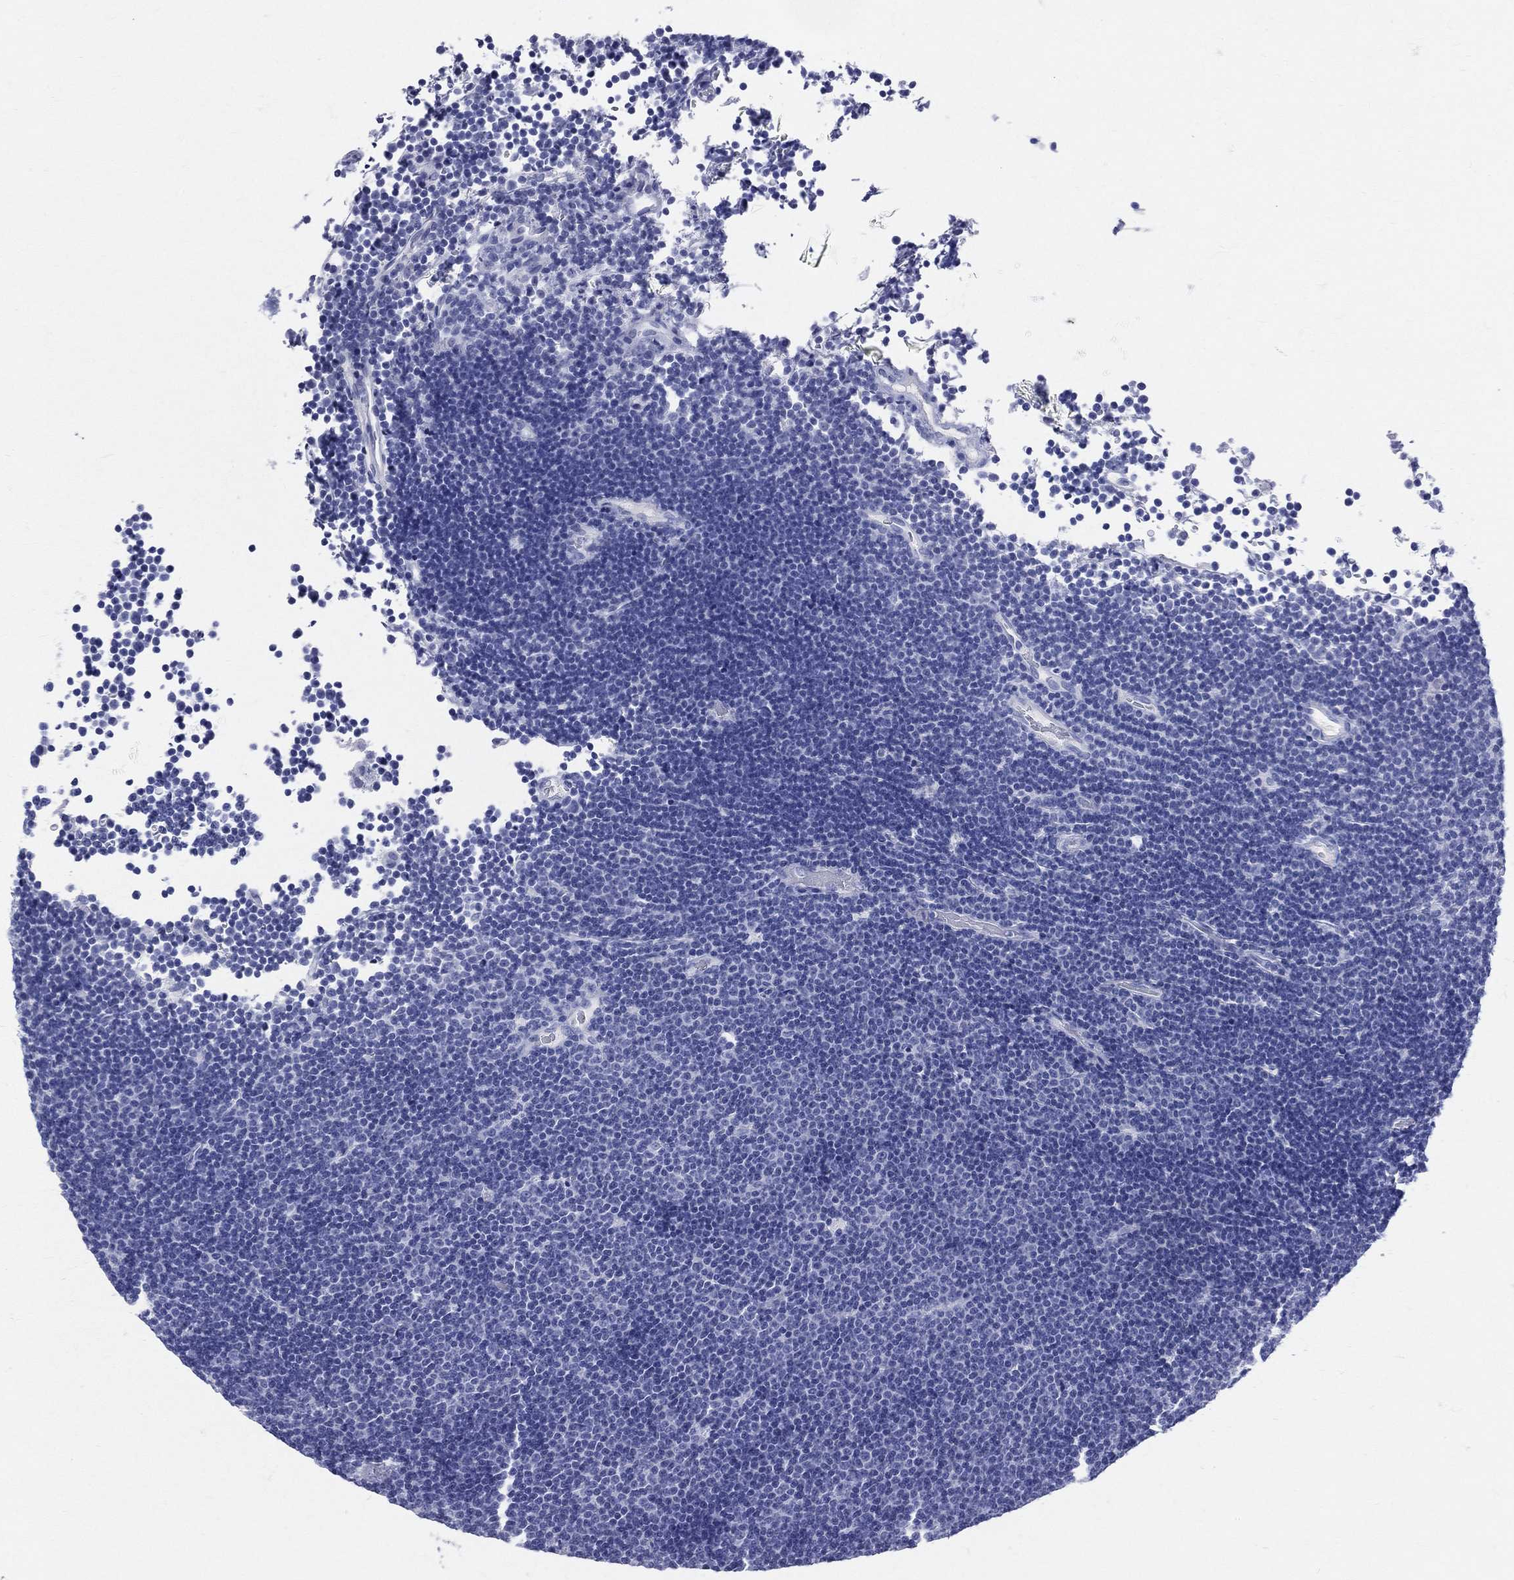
{"staining": {"intensity": "negative", "quantity": "none", "location": "none"}, "tissue": "lymphoma", "cell_type": "Tumor cells", "image_type": "cancer", "snomed": [{"axis": "morphology", "description": "Malignant lymphoma, non-Hodgkin's type, Low grade"}, {"axis": "topography", "description": "Brain"}], "caption": "A high-resolution photomicrograph shows IHC staining of lymphoma, which shows no significant expression in tumor cells. Brightfield microscopy of IHC stained with DAB (3,3'-diaminobenzidine) (brown) and hematoxylin (blue), captured at high magnification.", "gene": "CYLC1", "patient": {"sex": "female", "age": 66}}